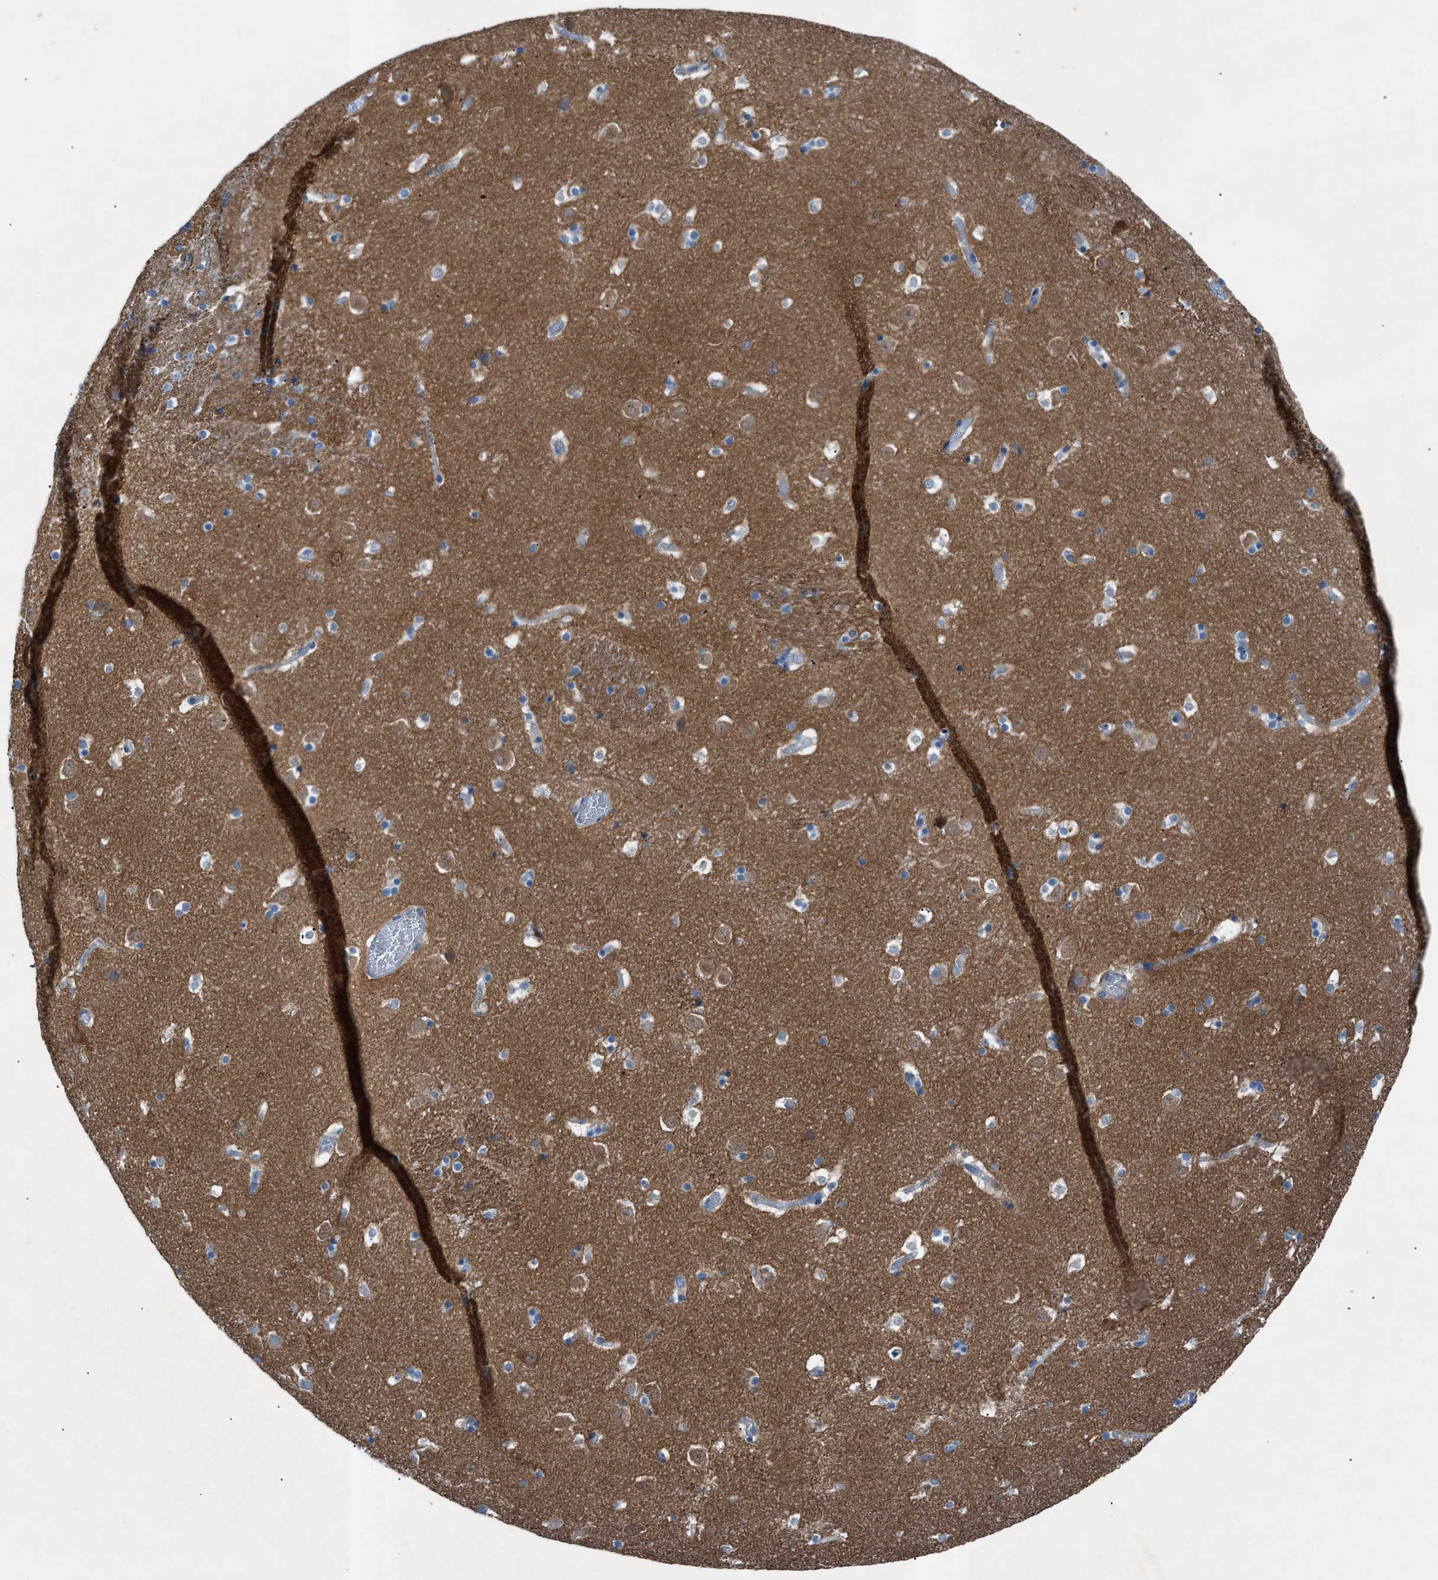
{"staining": {"intensity": "weak", "quantity": "<25%", "location": "cytoplasmic/membranous"}, "tissue": "caudate", "cell_type": "Glial cells", "image_type": "normal", "snomed": [{"axis": "morphology", "description": "Normal tissue, NOS"}, {"axis": "topography", "description": "Lateral ventricle wall"}], "caption": "Immunohistochemistry (IHC) of unremarkable human caudate demonstrates no expression in glial cells. Nuclei are stained in blue.", "gene": "C5AR2", "patient": {"sex": "male", "age": 45}}